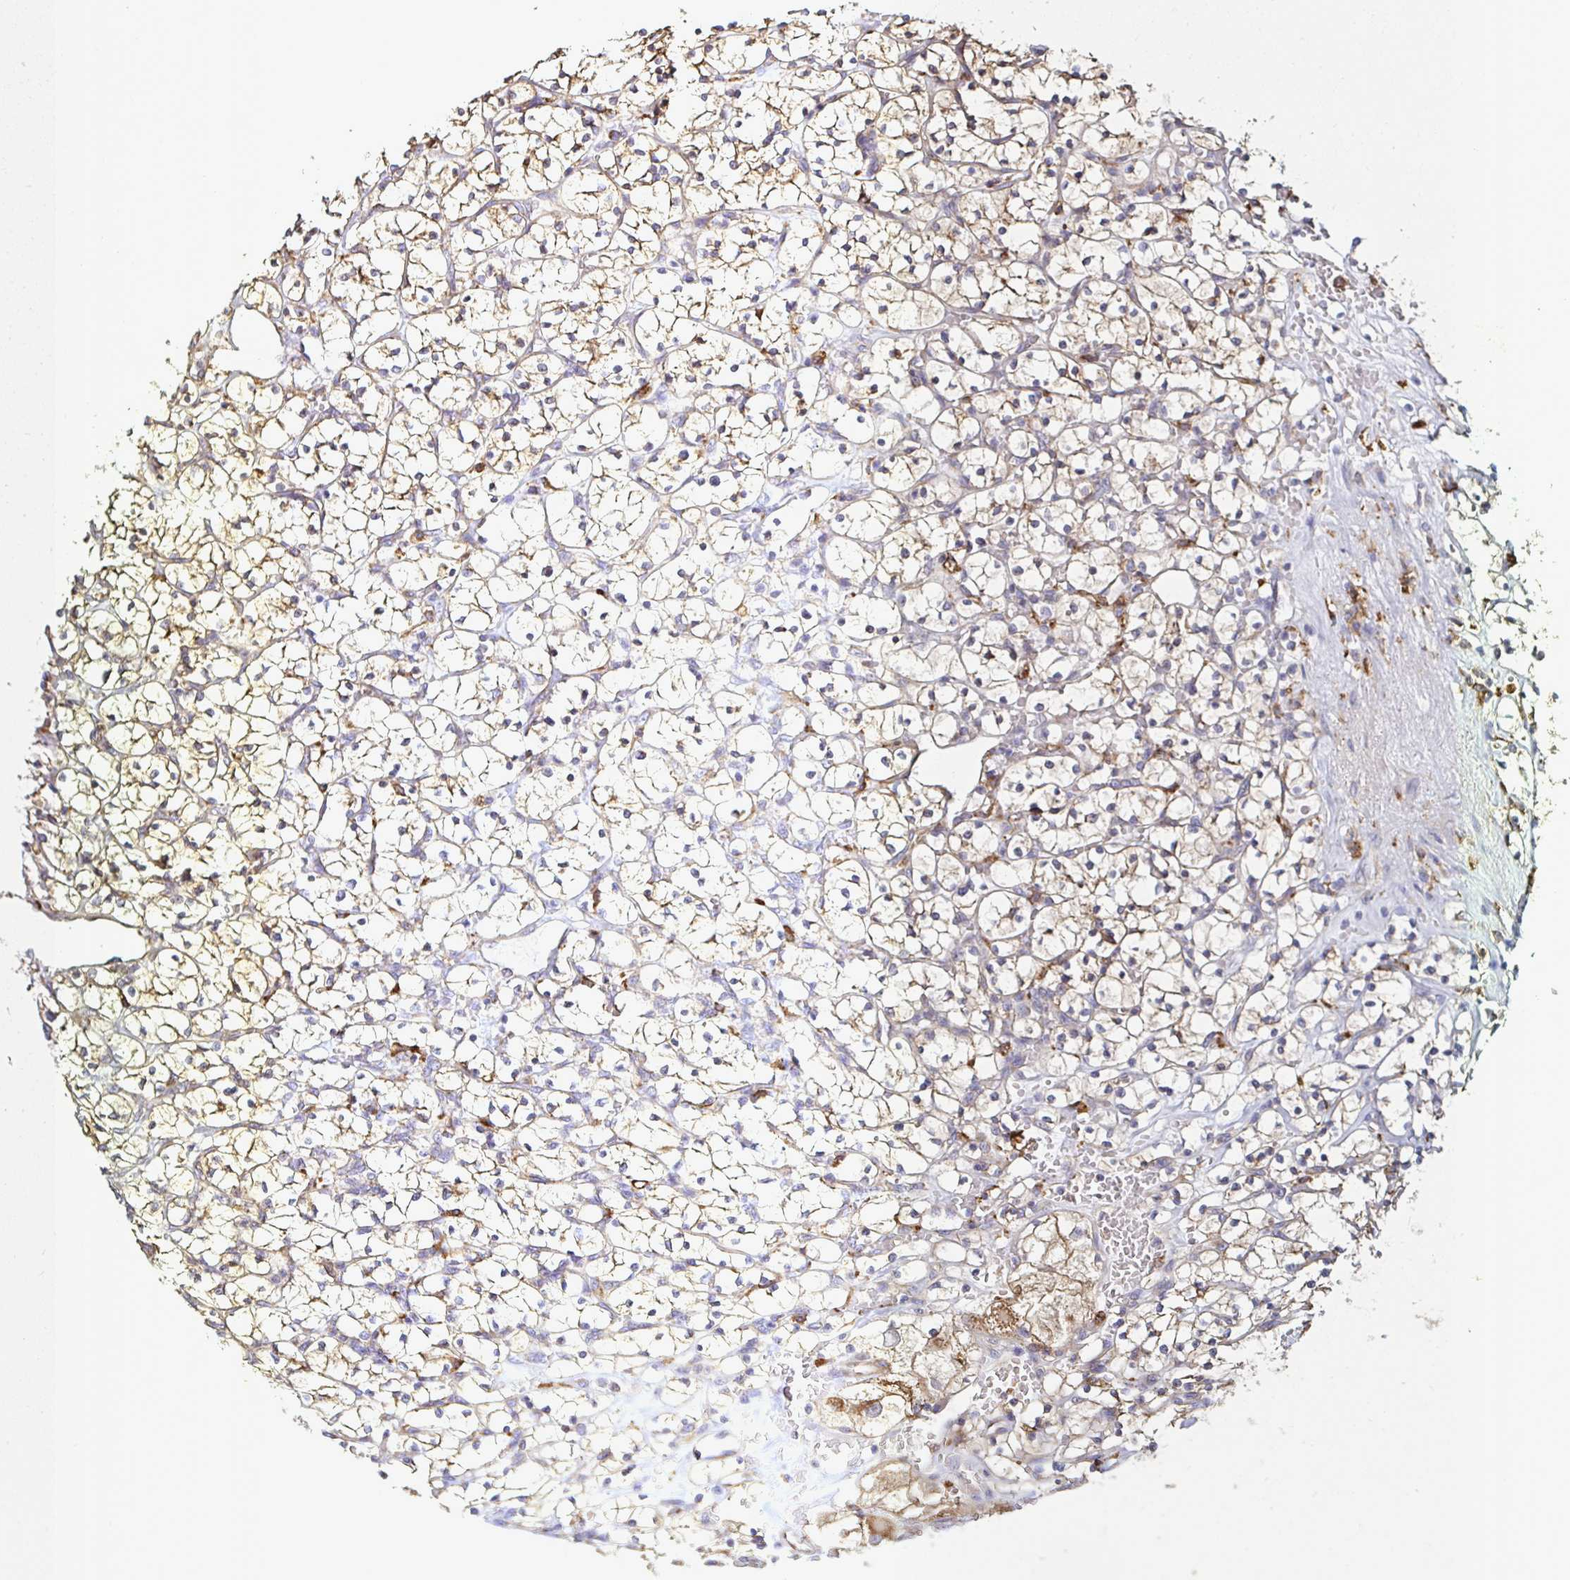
{"staining": {"intensity": "negative", "quantity": "none", "location": "none"}, "tissue": "renal cancer", "cell_type": "Tumor cells", "image_type": "cancer", "snomed": [{"axis": "morphology", "description": "Adenocarcinoma, NOS"}, {"axis": "topography", "description": "Kidney"}], "caption": "Photomicrograph shows no significant protein positivity in tumor cells of renal adenocarcinoma.", "gene": "MSR1", "patient": {"sex": "female", "age": 64}}